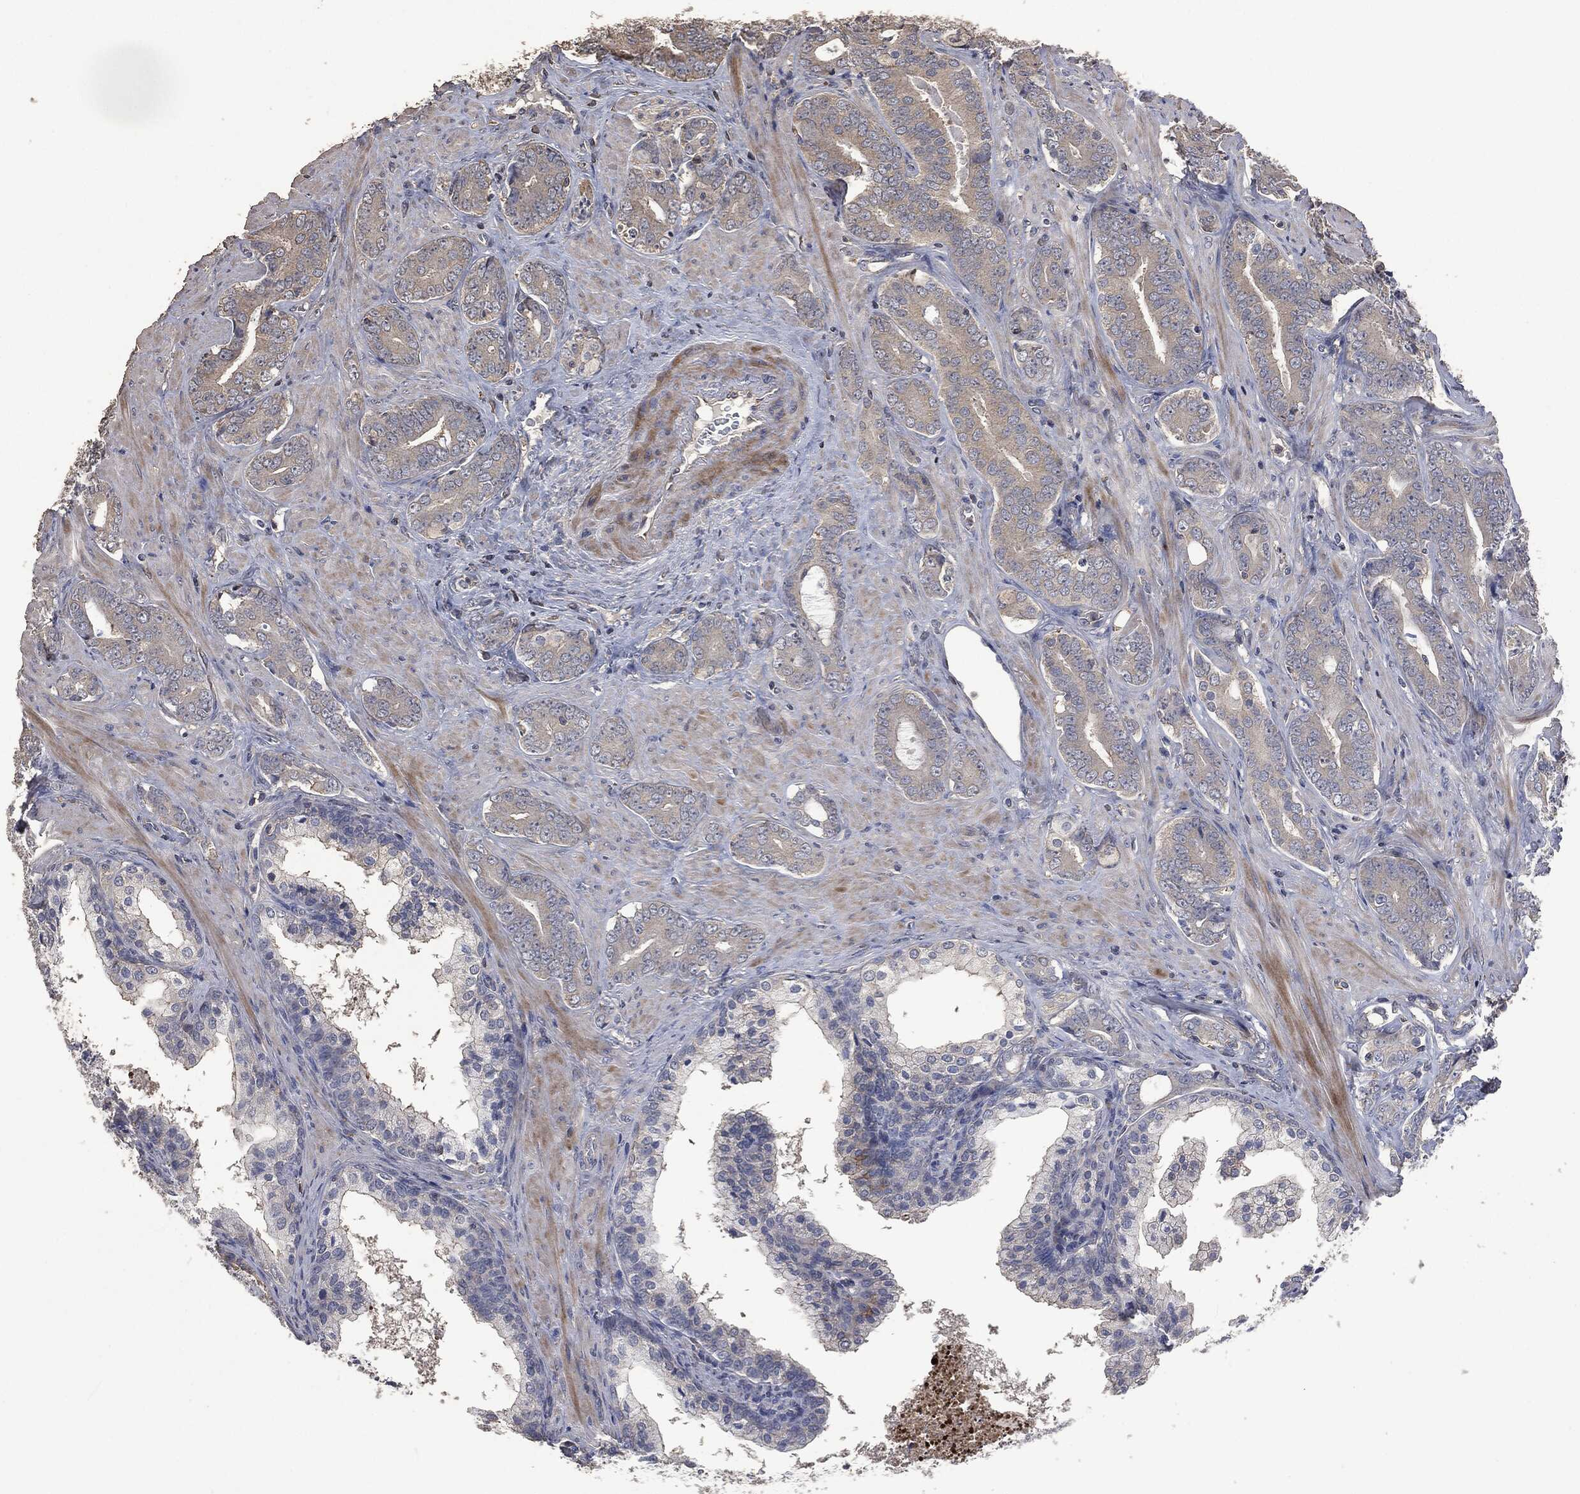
{"staining": {"intensity": "moderate", "quantity": "<25%", "location": "cytoplasmic/membranous"}, "tissue": "prostate cancer", "cell_type": "Tumor cells", "image_type": "cancer", "snomed": [{"axis": "morphology", "description": "Adenocarcinoma, NOS"}, {"axis": "topography", "description": "Prostate"}], "caption": "Prostate cancer (adenocarcinoma) stained for a protein (brown) displays moderate cytoplasmic/membranous positive positivity in approximately <25% of tumor cells.", "gene": "MSLN", "patient": {"sex": "male", "age": 55}}